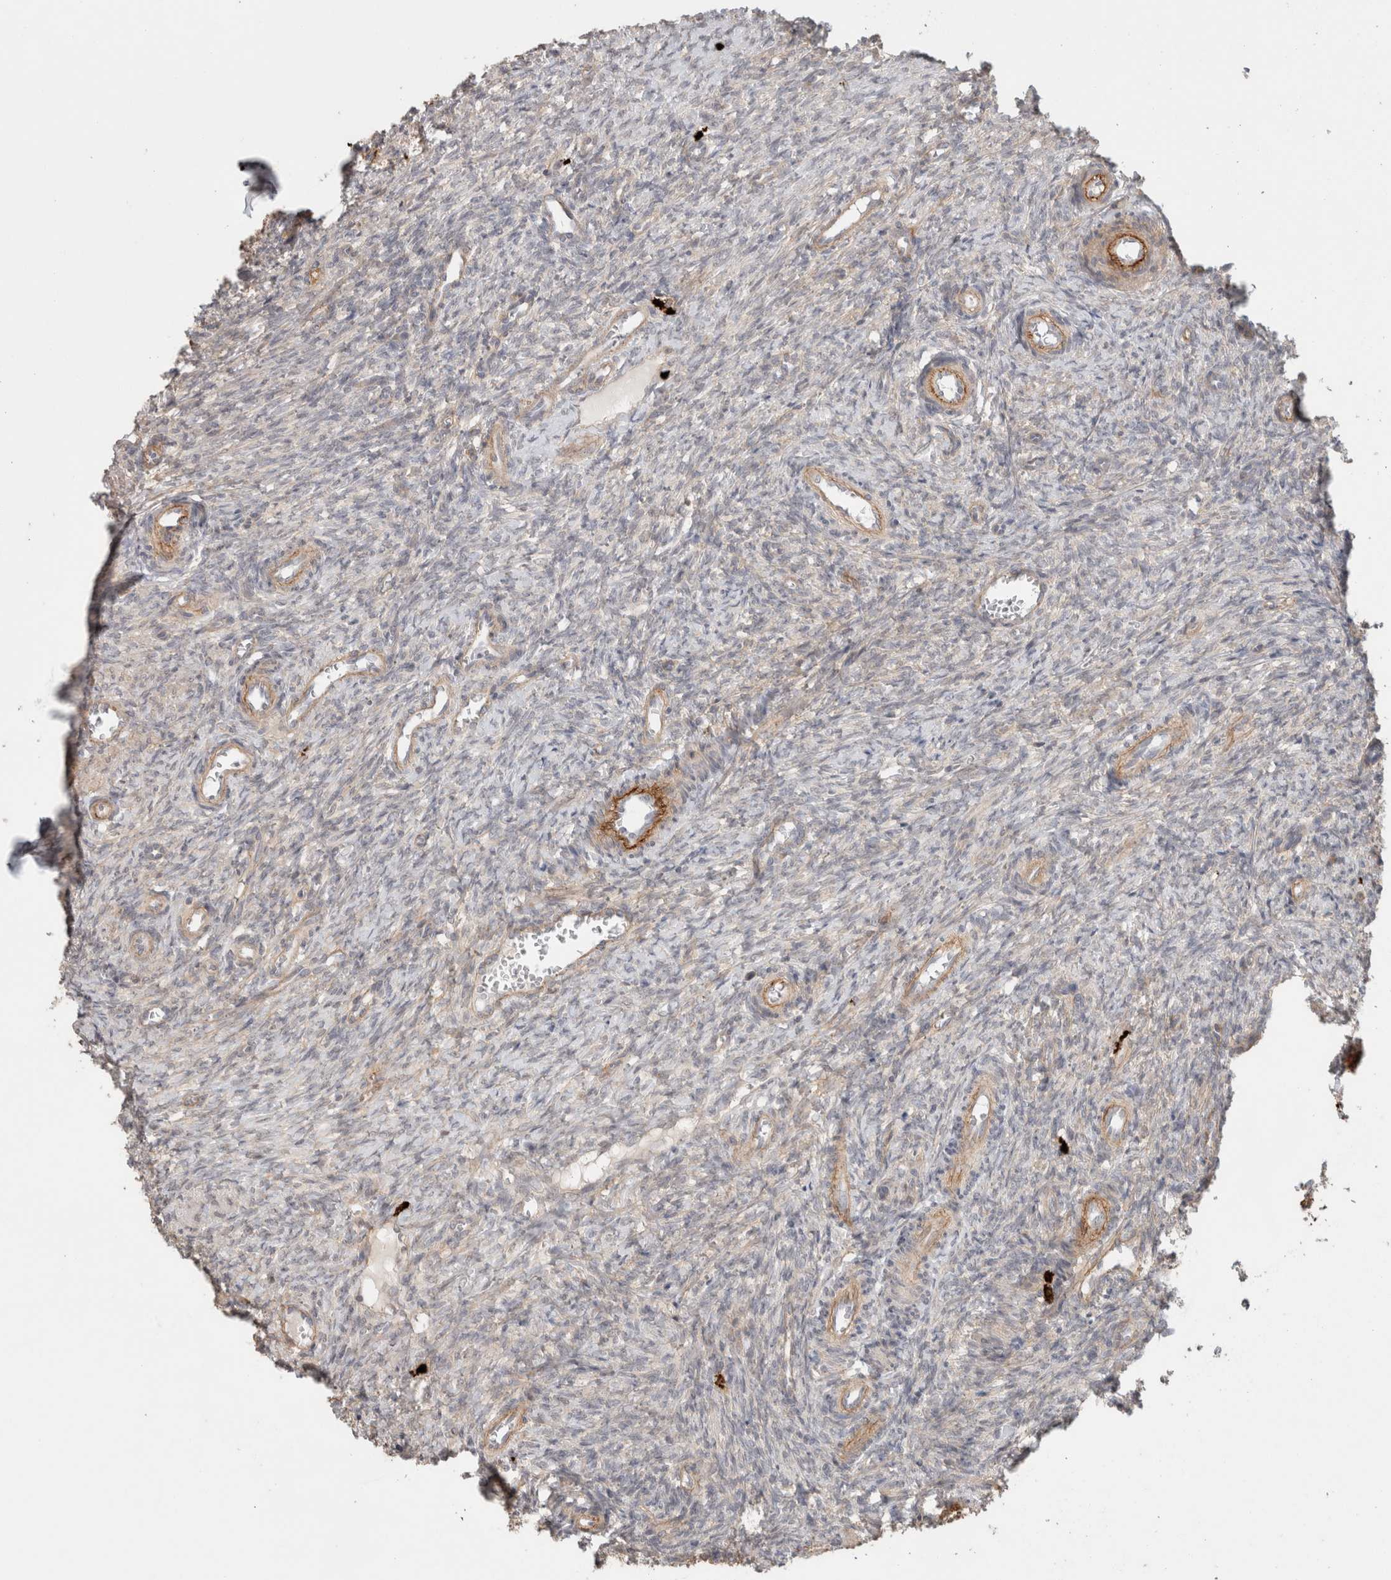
{"staining": {"intensity": "weak", "quantity": ">75%", "location": "cytoplasmic/membranous"}, "tissue": "ovary", "cell_type": "Follicle cells", "image_type": "normal", "snomed": [{"axis": "morphology", "description": "Normal tissue, NOS"}, {"axis": "topography", "description": "Ovary"}], "caption": "Weak cytoplasmic/membranous expression is seen in about >75% of follicle cells in unremarkable ovary.", "gene": "HSPG2", "patient": {"sex": "female", "age": 41}}